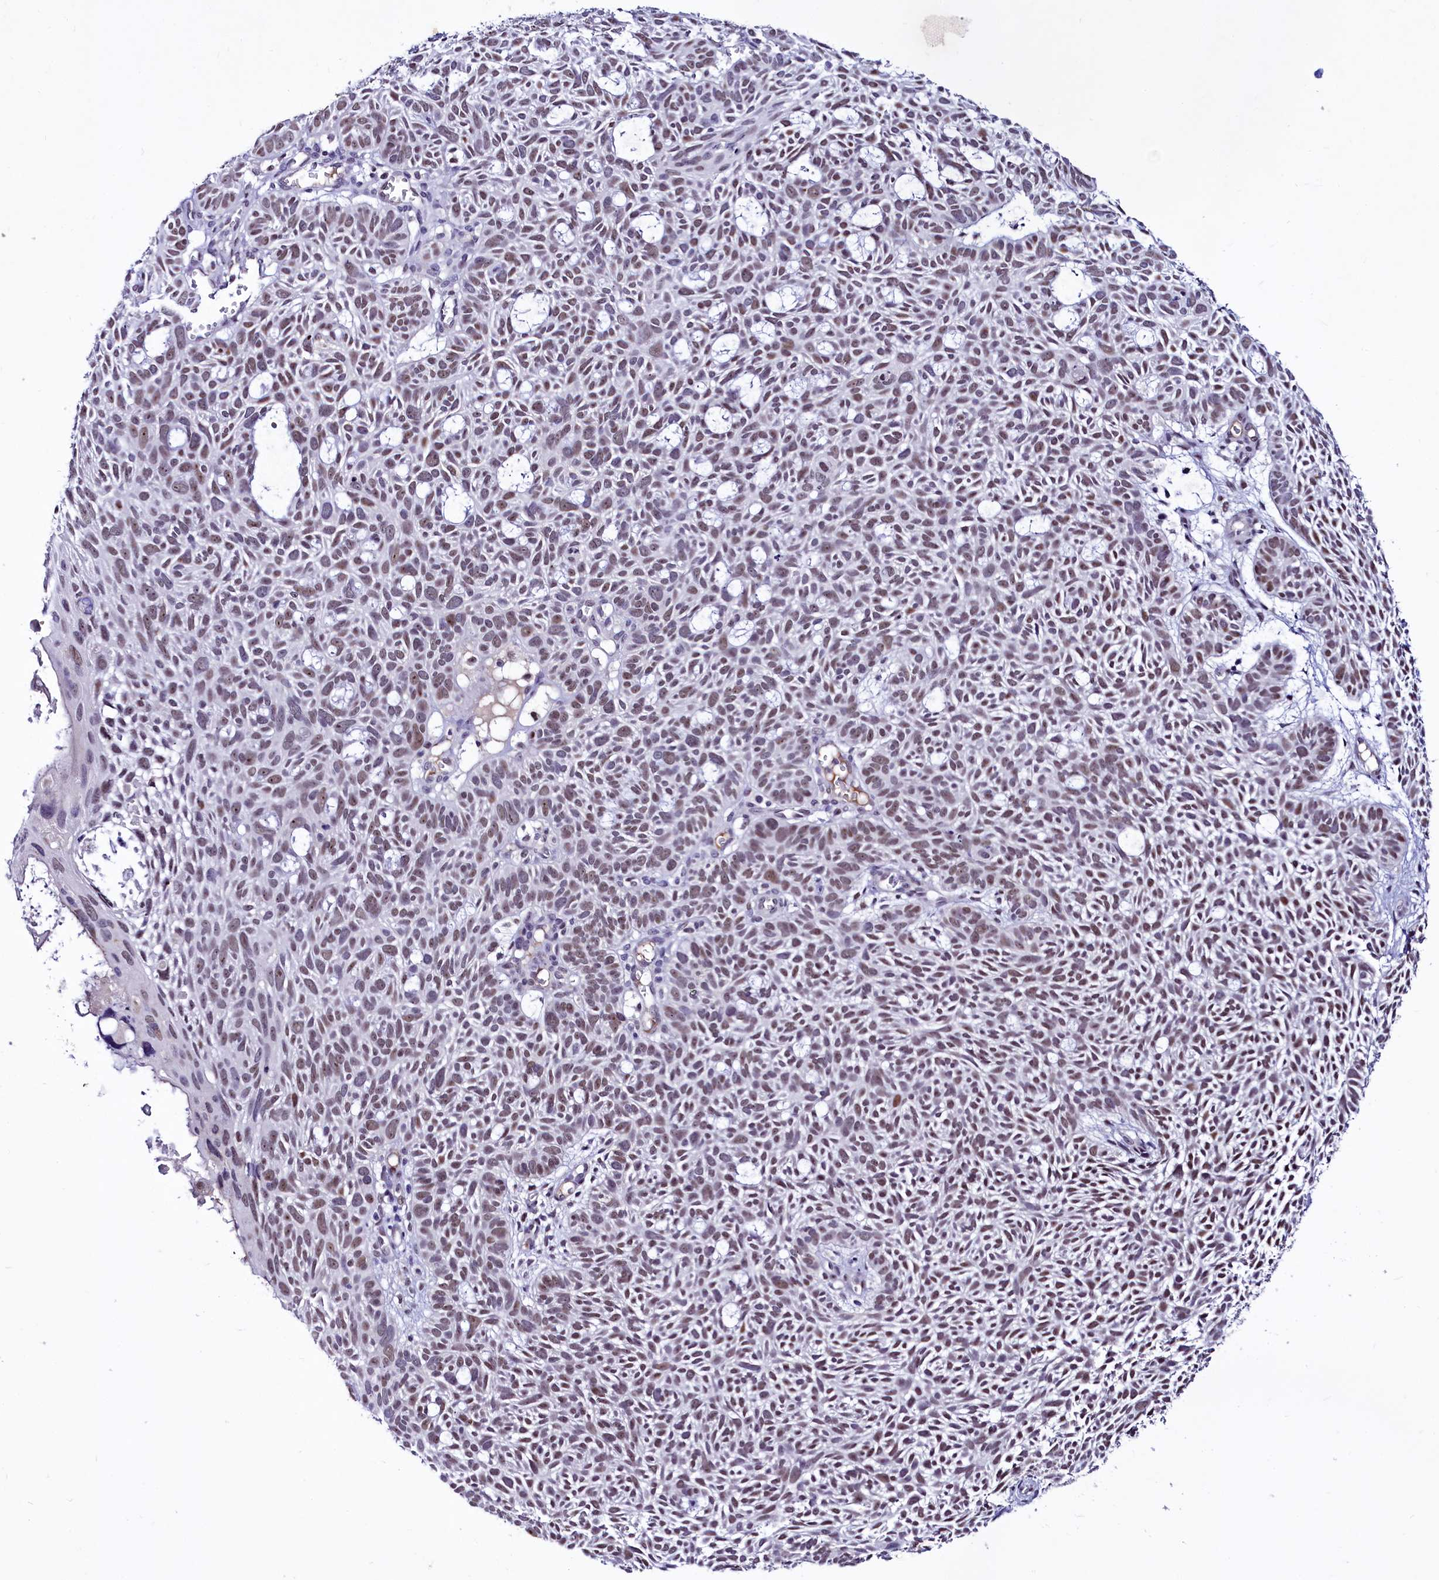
{"staining": {"intensity": "weak", "quantity": ">75%", "location": "nuclear"}, "tissue": "skin cancer", "cell_type": "Tumor cells", "image_type": "cancer", "snomed": [{"axis": "morphology", "description": "Basal cell carcinoma"}, {"axis": "topography", "description": "Skin"}], "caption": "A micrograph of skin cancer (basal cell carcinoma) stained for a protein demonstrates weak nuclear brown staining in tumor cells. (brown staining indicates protein expression, while blue staining denotes nuclei).", "gene": "LEUTX", "patient": {"sex": "male", "age": 69}}